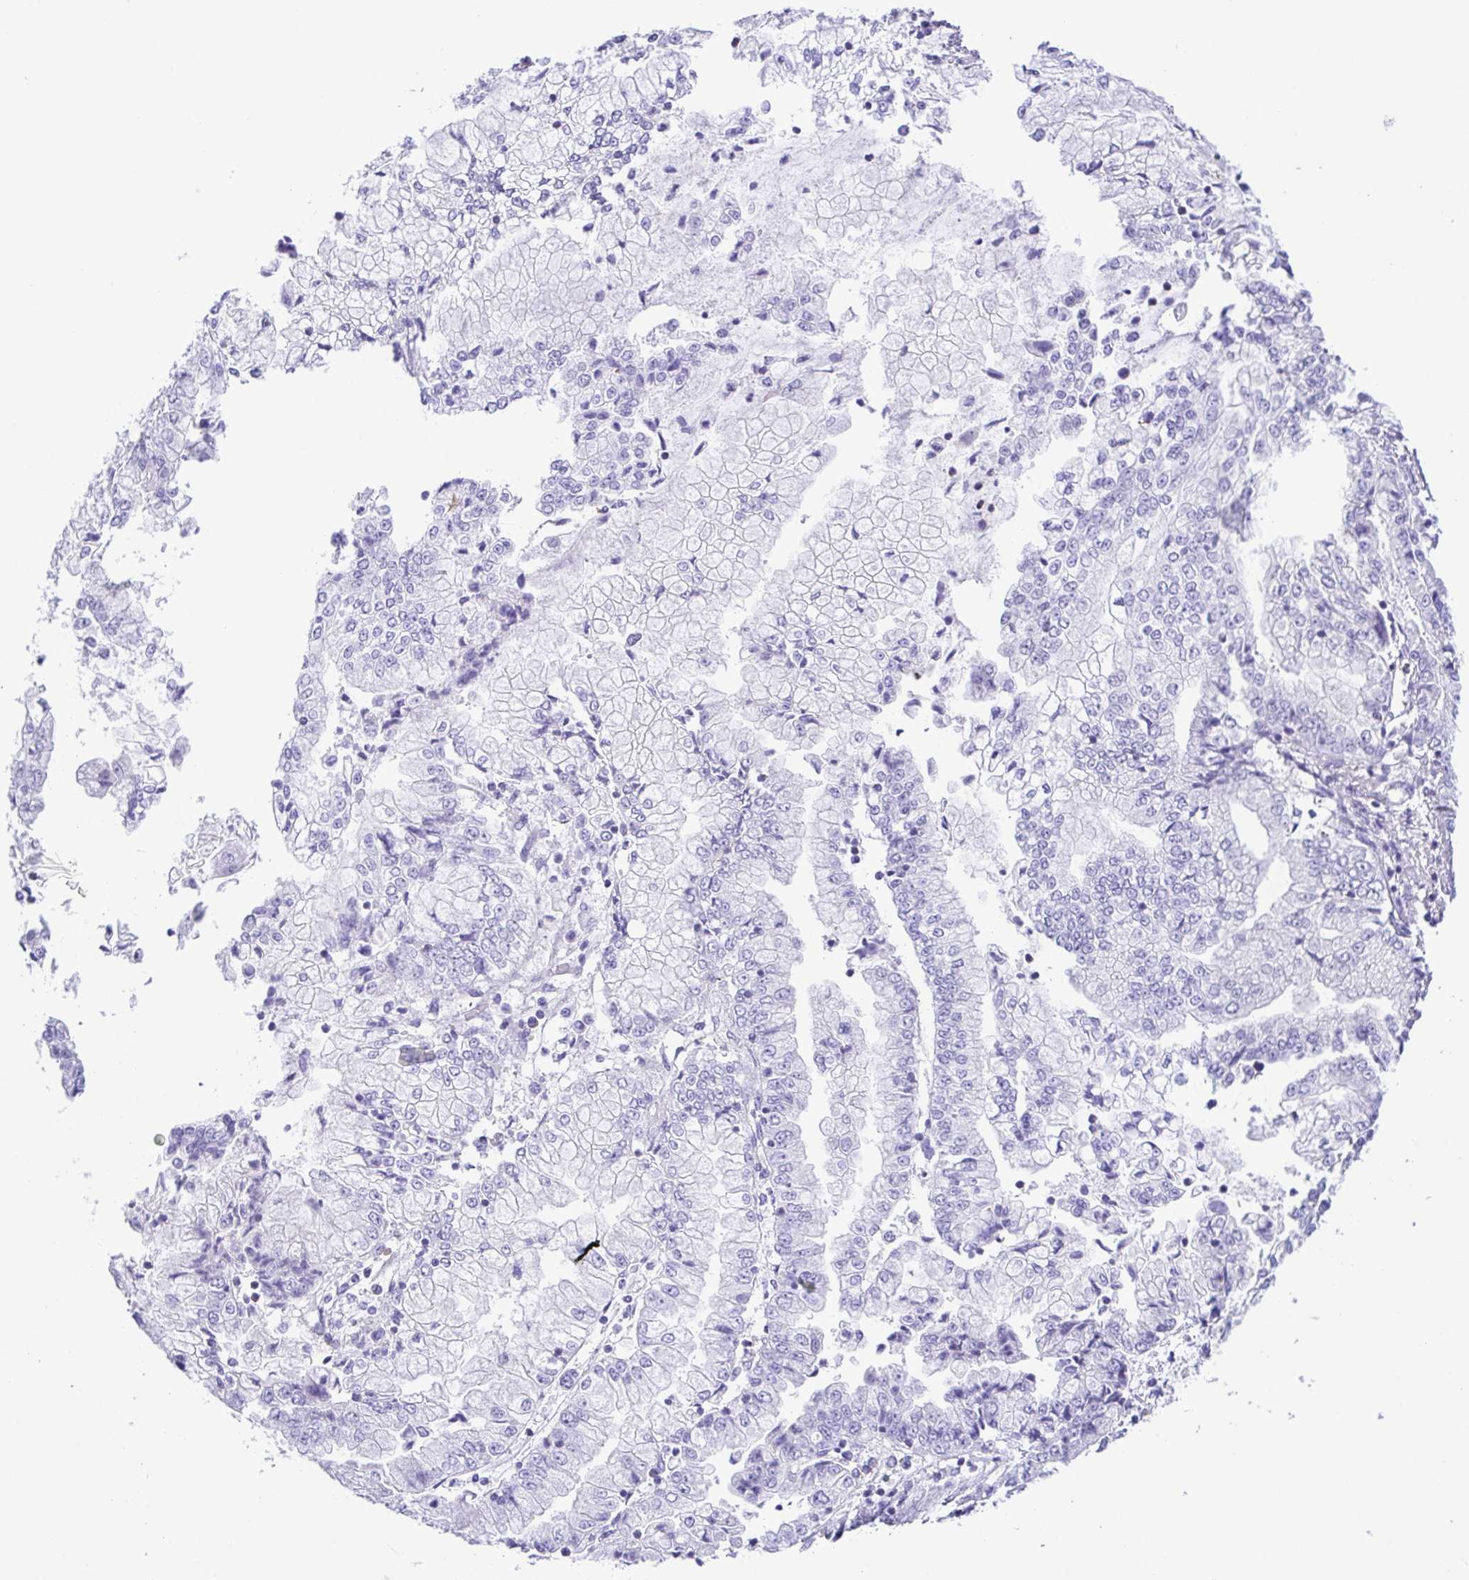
{"staining": {"intensity": "negative", "quantity": "none", "location": "none"}, "tissue": "stomach cancer", "cell_type": "Tumor cells", "image_type": "cancer", "snomed": [{"axis": "morphology", "description": "Adenocarcinoma, NOS"}, {"axis": "topography", "description": "Stomach, upper"}], "caption": "Tumor cells are negative for brown protein staining in stomach cancer. (DAB IHC, high magnification).", "gene": "GPR182", "patient": {"sex": "female", "age": 74}}